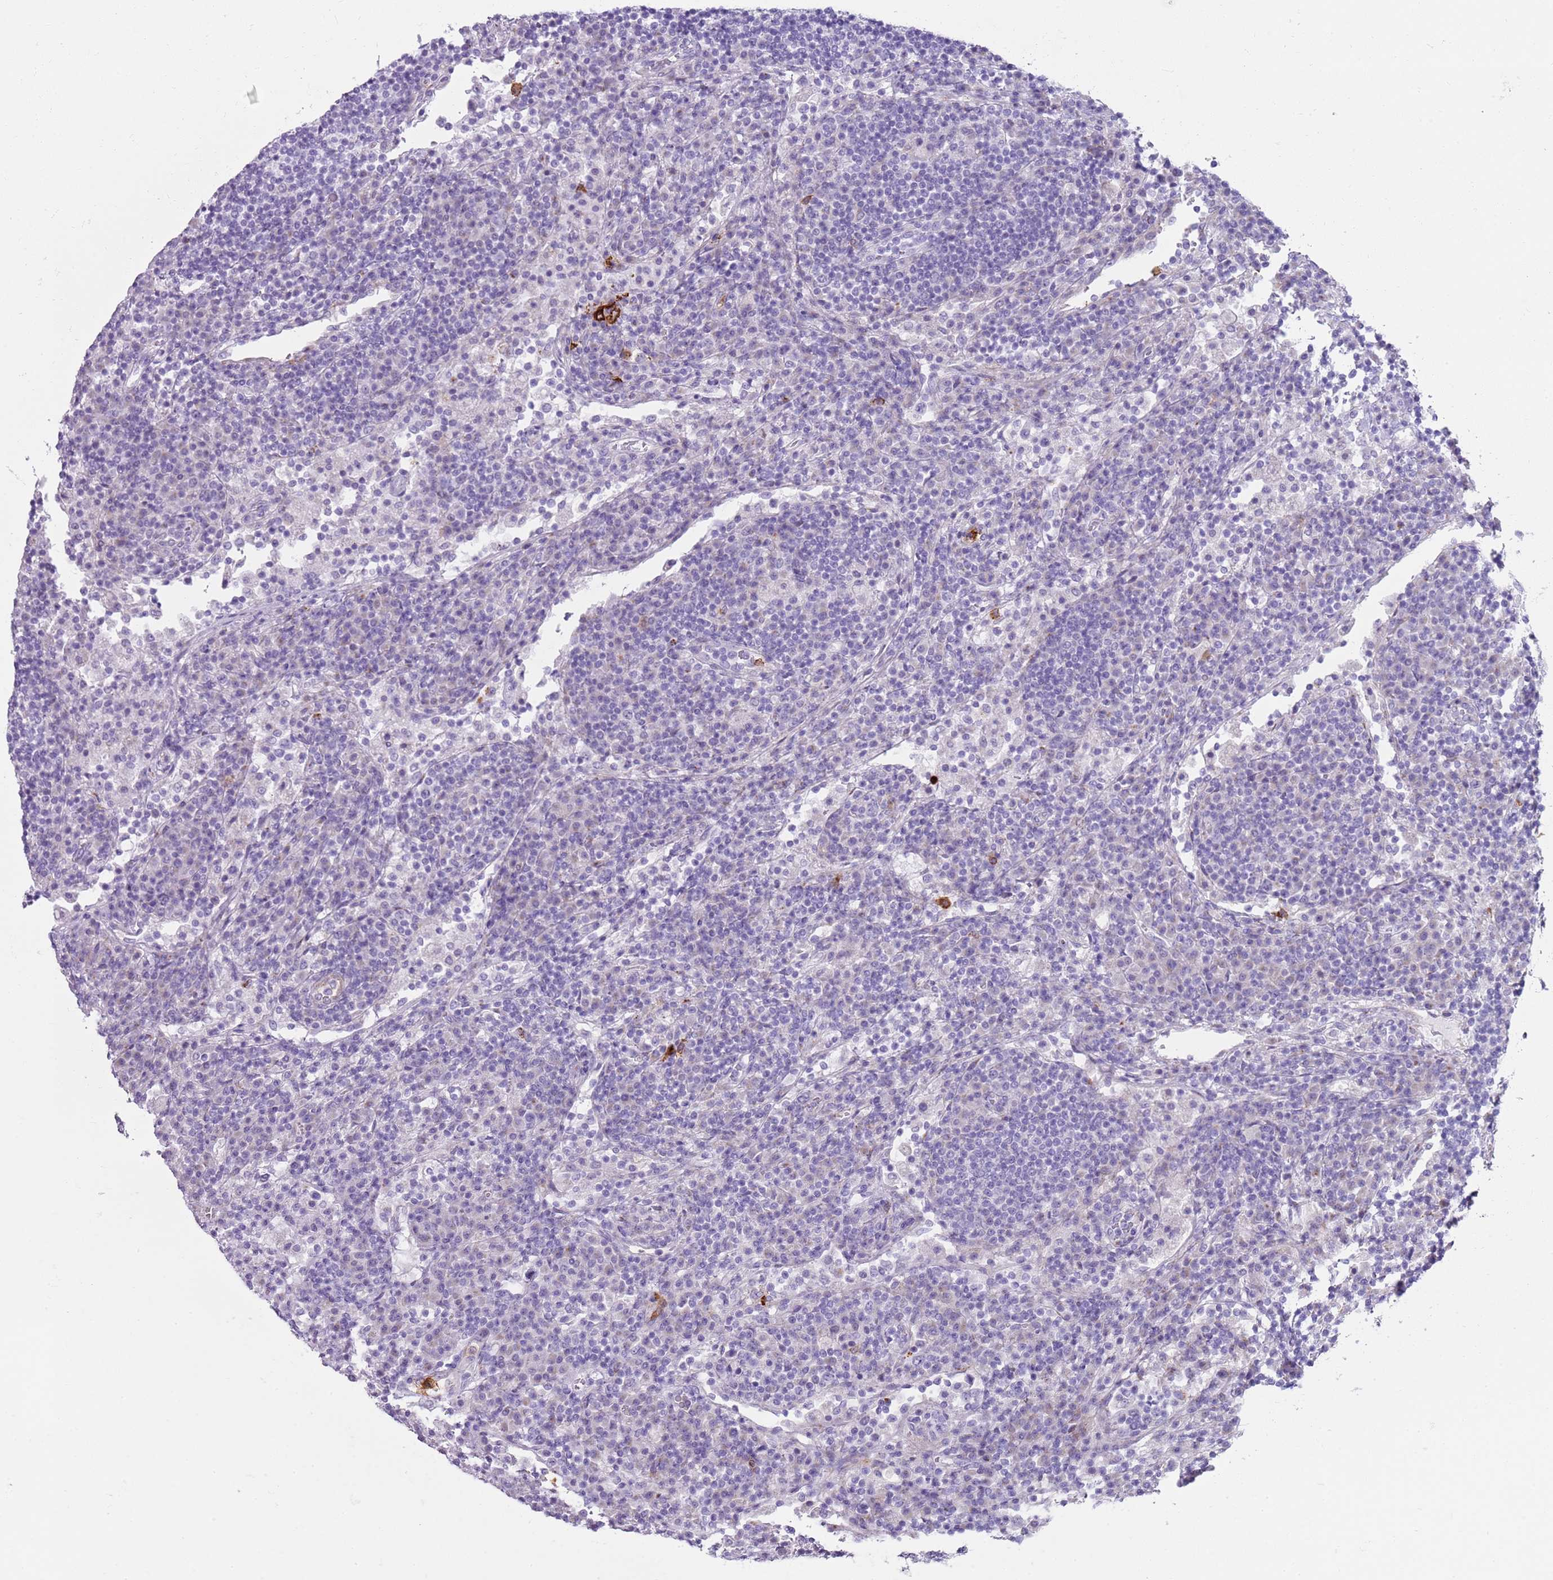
{"staining": {"intensity": "negative", "quantity": "none", "location": "none"}, "tissue": "lymph node", "cell_type": "Germinal center cells", "image_type": "normal", "snomed": [{"axis": "morphology", "description": "Normal tissue, NOS"}, {"axis": "topography", "description": "Lymph node"}], "caption": "This micrograph is of benign lymph node stained with immunohistochemistry (IHC) to label a protein in brown with the nuclei are counter-stained blue. There is no expression in germinal center cells. Nuclei are stained in blue.", "gene": "CD177", "patient": {"sex": "female", "age": 53}}